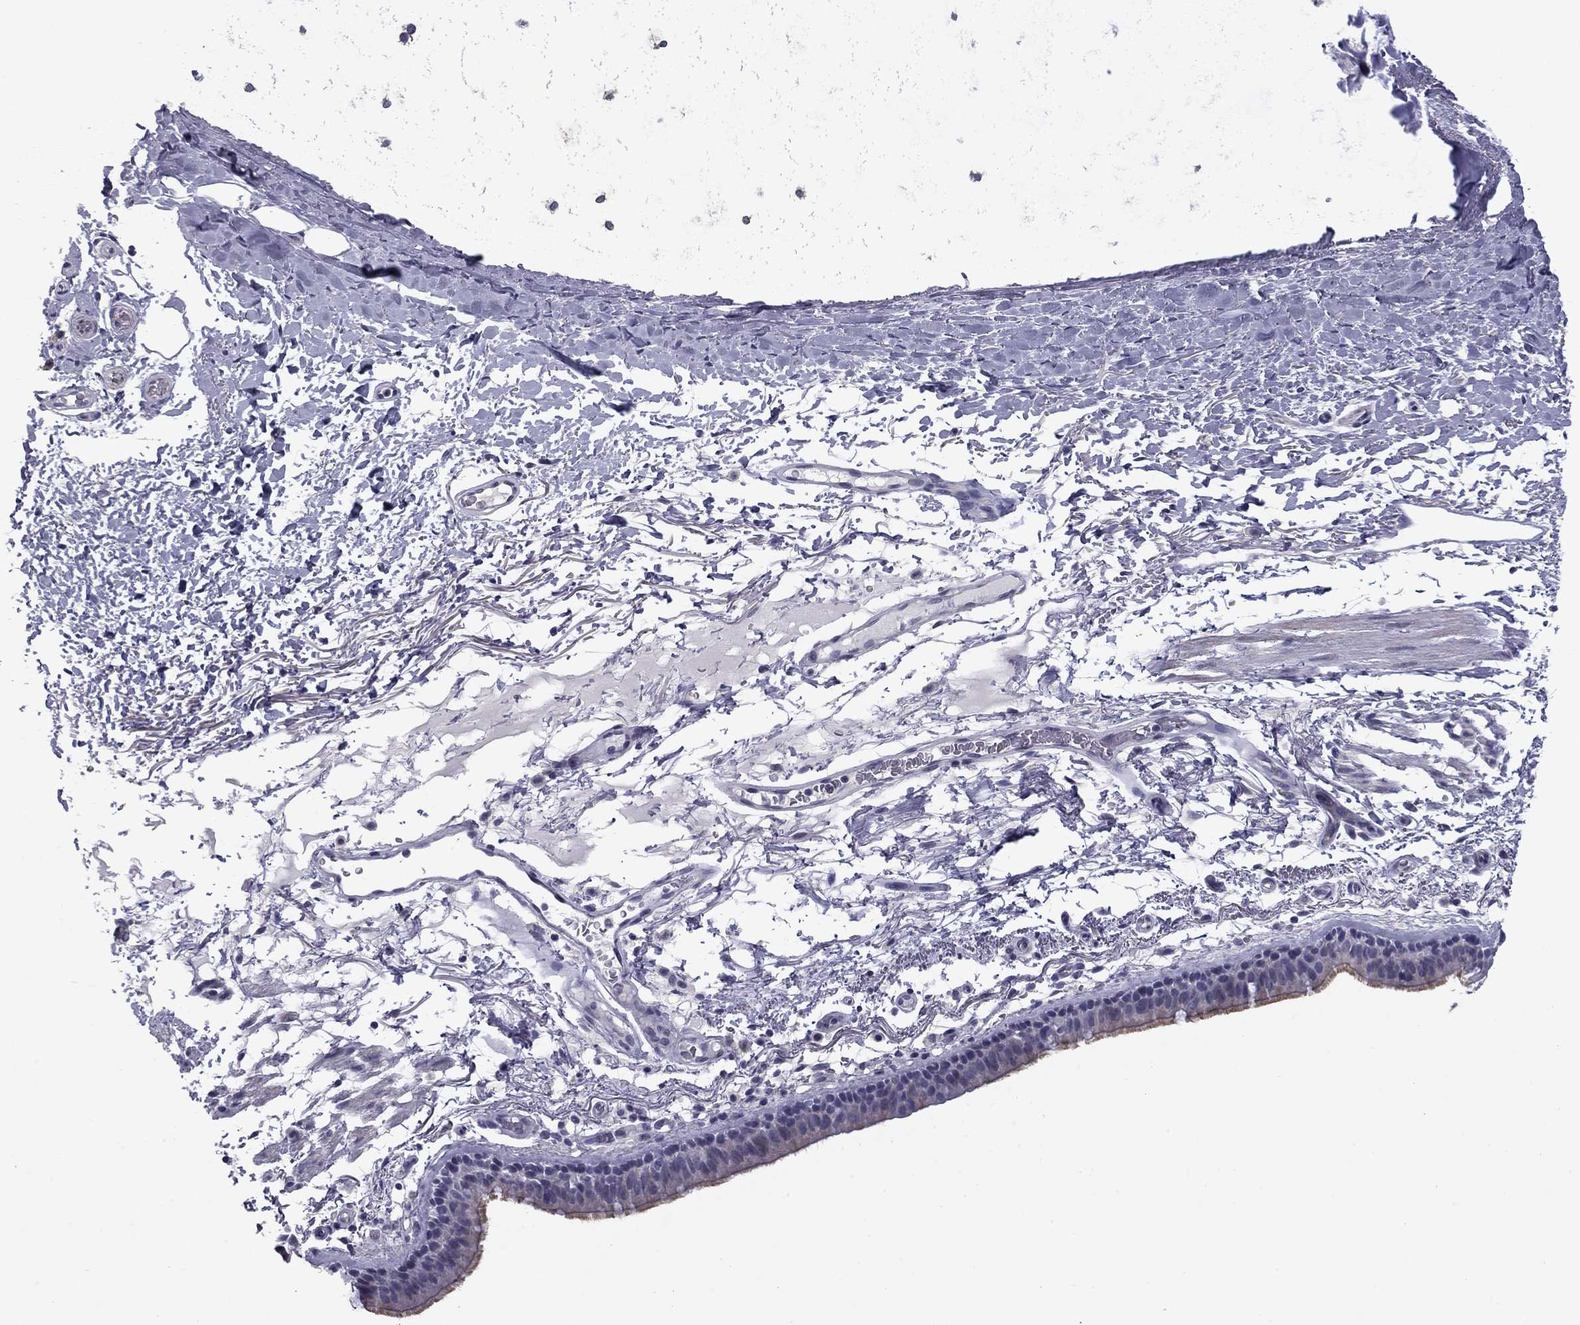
{"staining": {"intensity": "weak", "quantity": "25%-75%", "location": "cytoplasmic/membranous"}, "tissue": "bronchus", "cell_type": "Respiratory epithelial cells", "image_type": "normal", "snomed": [{"axis": "morphology", "description": "Normal tissue, NOS"}, {"axis": "topography", "description": "Lymph node"}, {"axis": "topography", "description": "Bronchus"}], "caption": "Immunohistochemical staining of unremarkable human bronchus displays low levels of weak cytoplasmic/membranous staining in about 25%-75% of respiratory epithelial cells. The staining was performed using DAB, with brown indicating positive protein expression. Nuclei are stained blue with hematoxylin.", "gene": "PRRT2", "patient": {"sex": "female", "age": 70}}